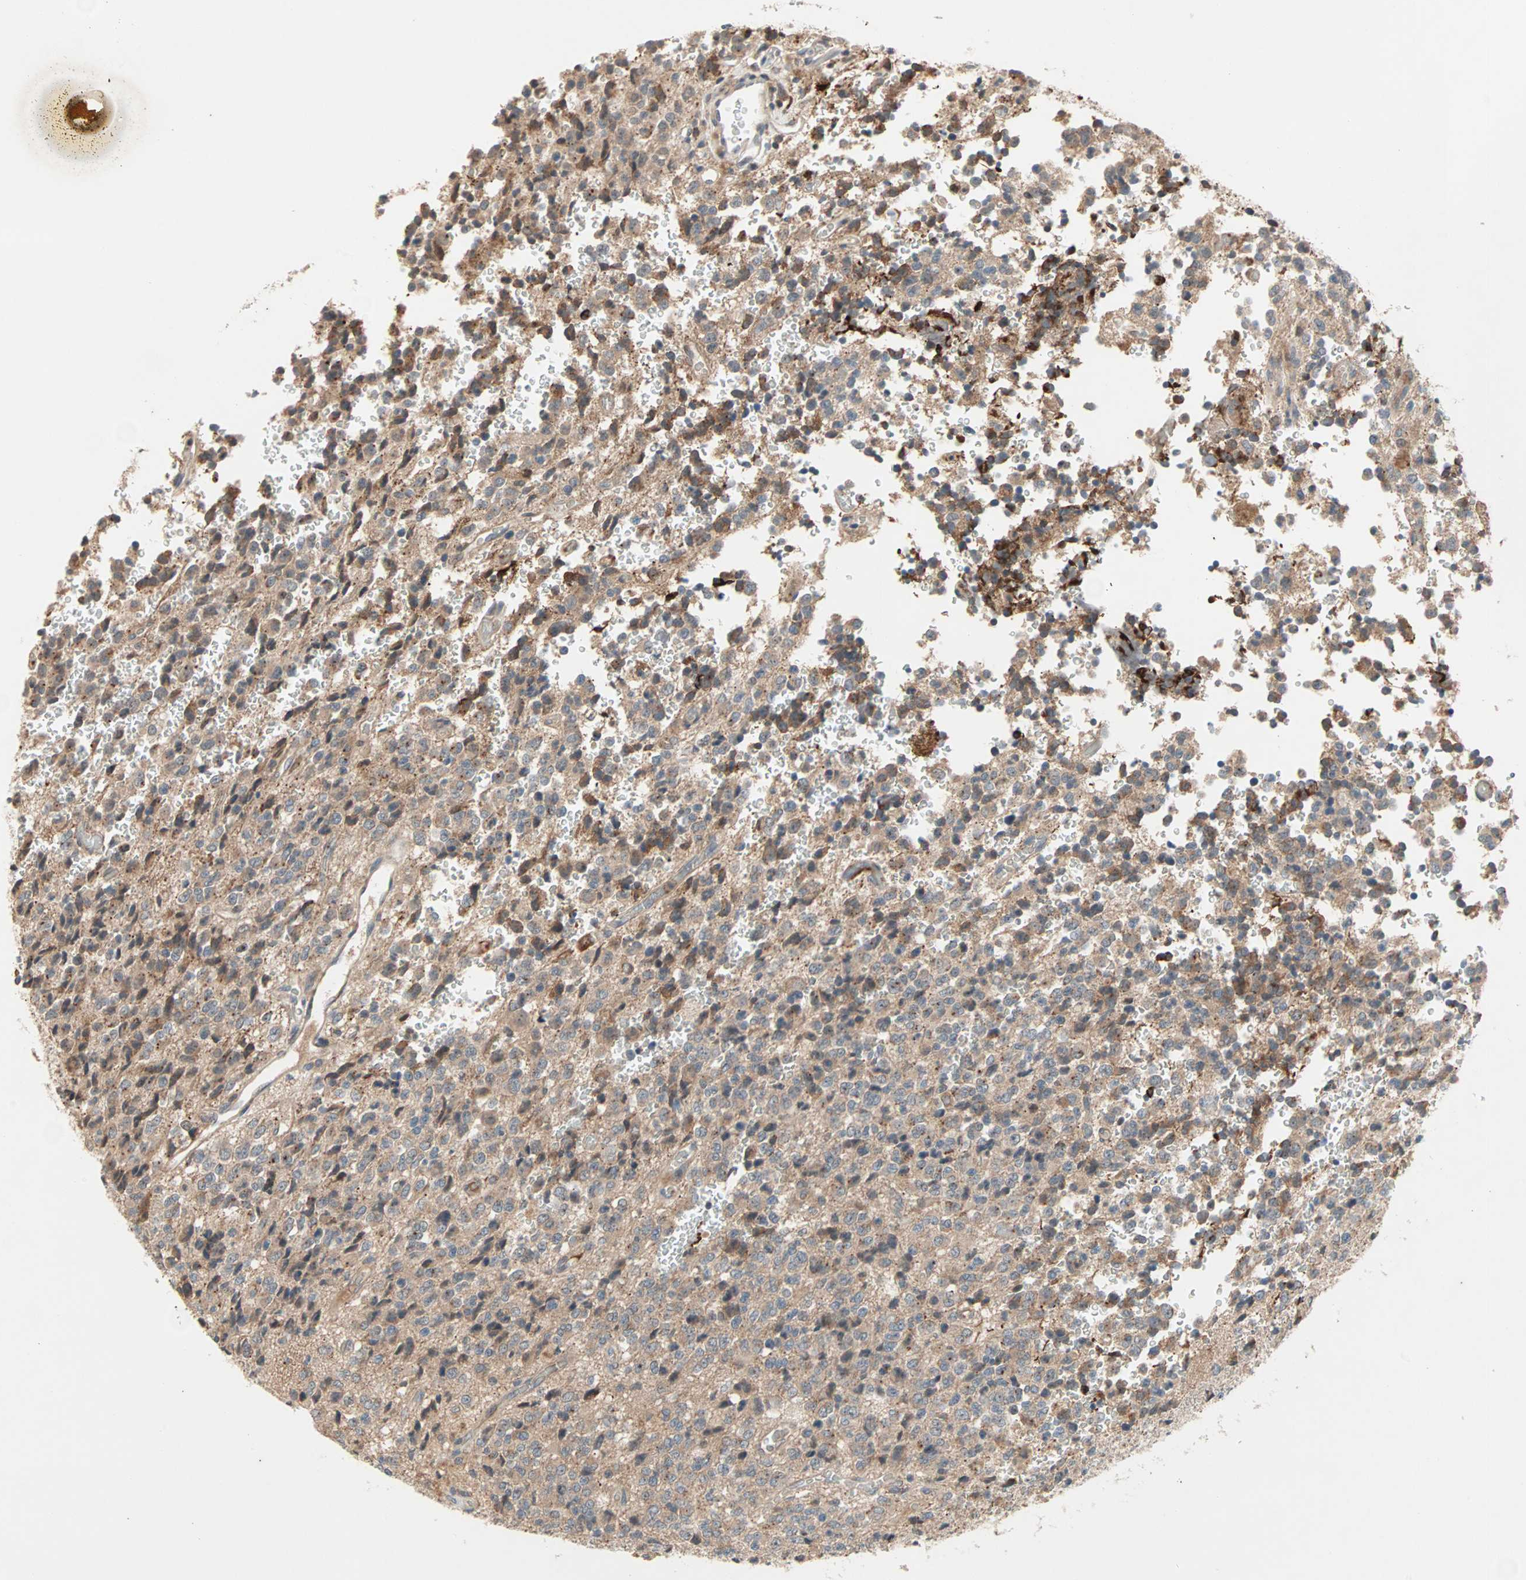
{"staining": {"intensity": "moderate", "quantity": "25%-75%", "location": "cytoplasmic/membranous"}, "tissue": "glioma", "cell_type": "Tumor cells", "image_type": "cancer", "snomed": [{"axis": "morphology", "description": "Glioma, malignant, High grade"}, {"axis": "topography", "description": "pancreas cauda"}], "caption": "Protein analysis of glioma tissue shows moderate cytoplasmic/membranous staining in about 25%-75% of tumor cells.", "gene": "PROS1", "patient": {"sex": "male", "age": 60}}